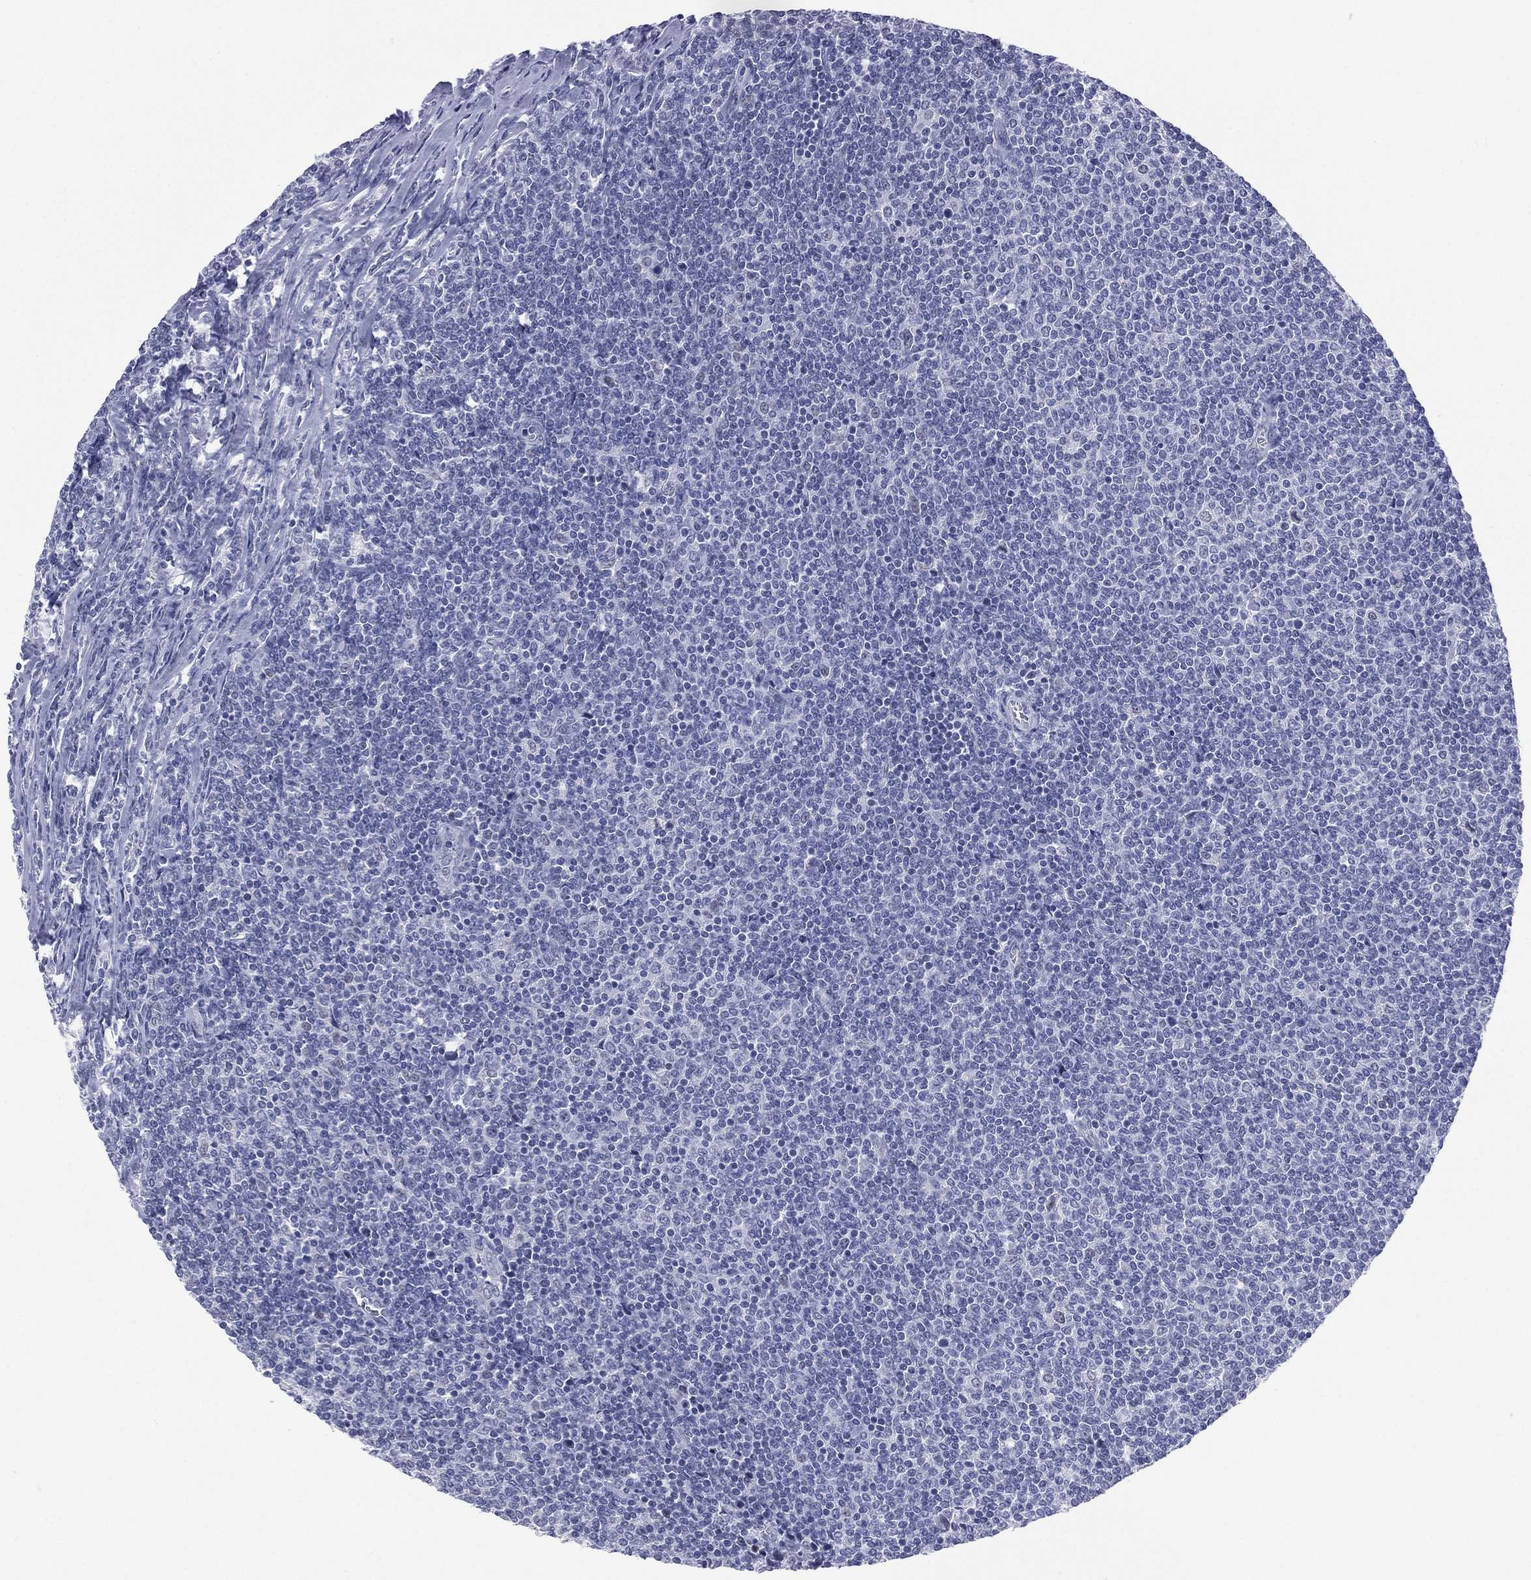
{"staining": {"intensity": "negative", "quantity": "none", "location": "none"}, "tissue": "lymphoma", "cell_type": "Tumor cells", "image_type": "cancer", "snomed": [{"axis": "morphology", "description": "Malignant lymphoma, non-Hodgkin's type, Low grade"}, {"axis": "topography", "description": "Lymph node"}], "caption": "Lymphoma was stained to show a protein in brown. There is no significant staining in tumor cells.", "gene": "SSX1", "patient": {"sex": "male", "age": 52}}